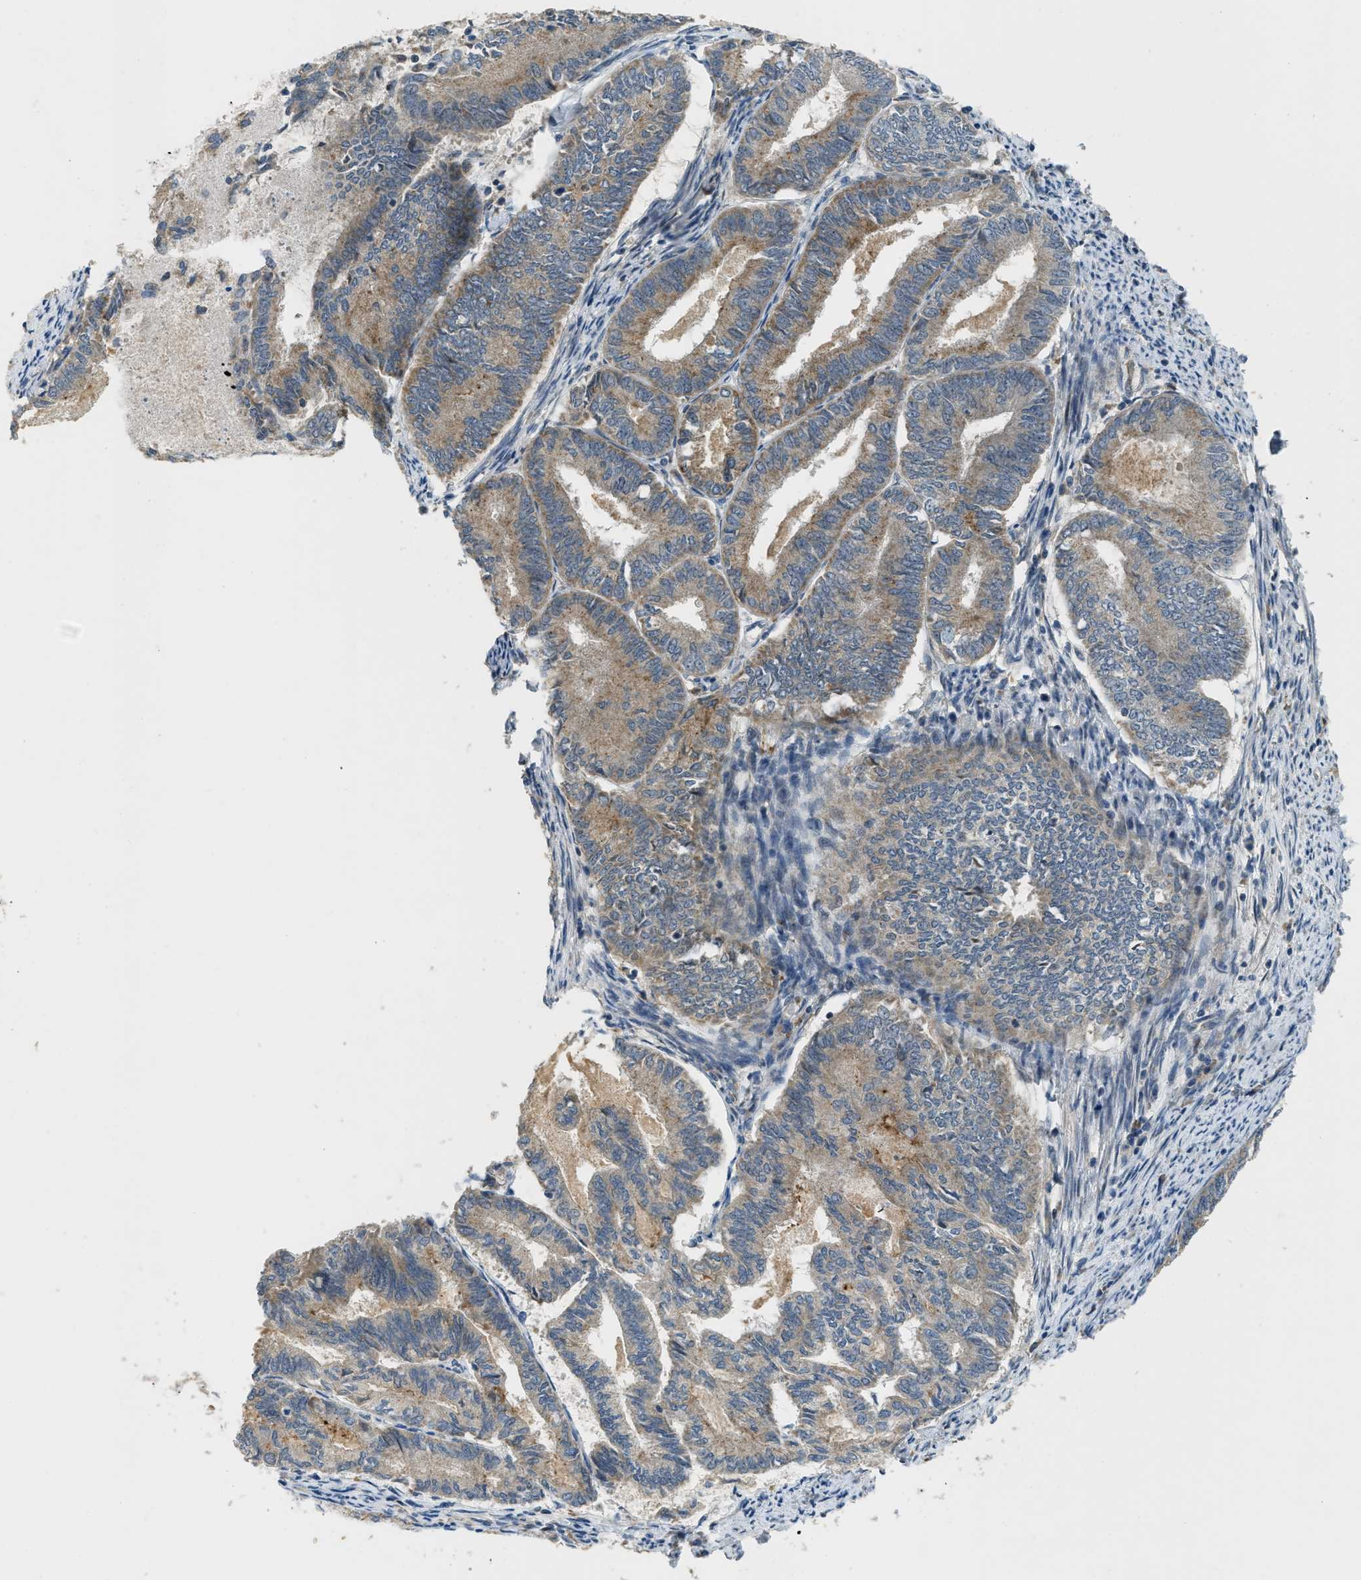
{"staining": {"intensity": "moderate", "quantity": "25%-75%", "location": "cytoplasmic/membranous"}, "tissue": "endometrial cancer", "cell_type": "Tumor cells", "image_type": "cancer", "snomed": [{"axis": "morphology", "description": "Adenocarcinoma, NOS"}, {"axis": "topography", "description": "Endometrium"}], "caption": "Endometrial adenocarcinoma stained for a protein (brown) reveals moderate cytoplasmic/membranous positive expression in approximately 25%-75% of tumor cells.", "gene": "ZNF71", "patient": {"sex": "female", "age": 86}}